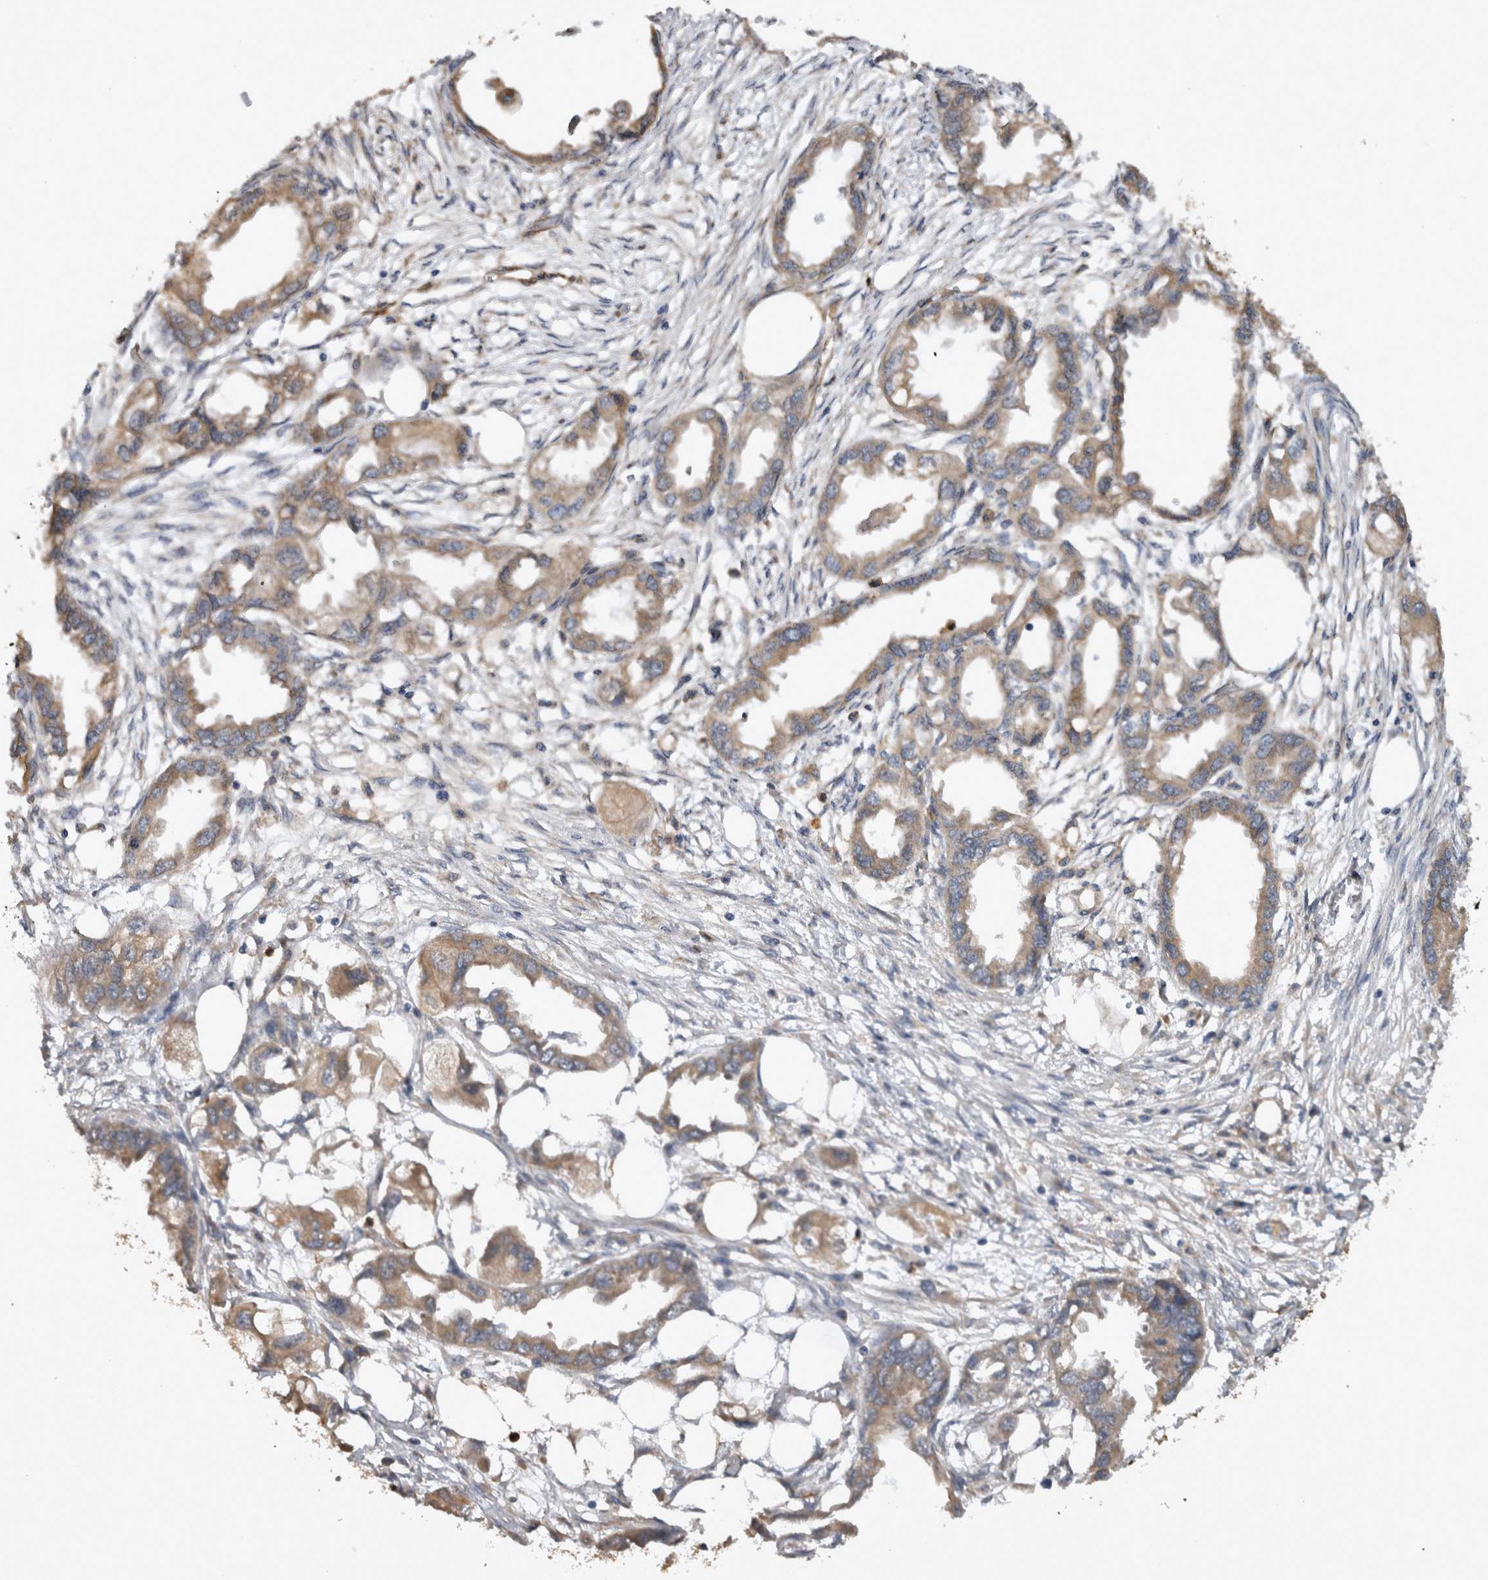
{"staining": {"intensity": "weak", "quantity": ">75%", "location": "cytoplasmic/membranous"}, "tissue": "endometrial cancer", "cell_type": "Tumor cells", "image_type": "cancer", "snomed": [{"axis": "morphology", "description": "Adenocarcinoma, NOS"}, {"axis": "morphology", "description": "Adenocarcinoma, metastatic, NOS"}, {"axis": "topography", "description": "Adipose tissue"}, {"axis": "topography", "description": "Endometrium"}], "caption": "Tumor cells show low levels of weak cytoplasmic/membranous expression in about >75% of cells in endometrial cancer.", "gene": "TMED7", "patient": {"sex": "female", "age": 67}}